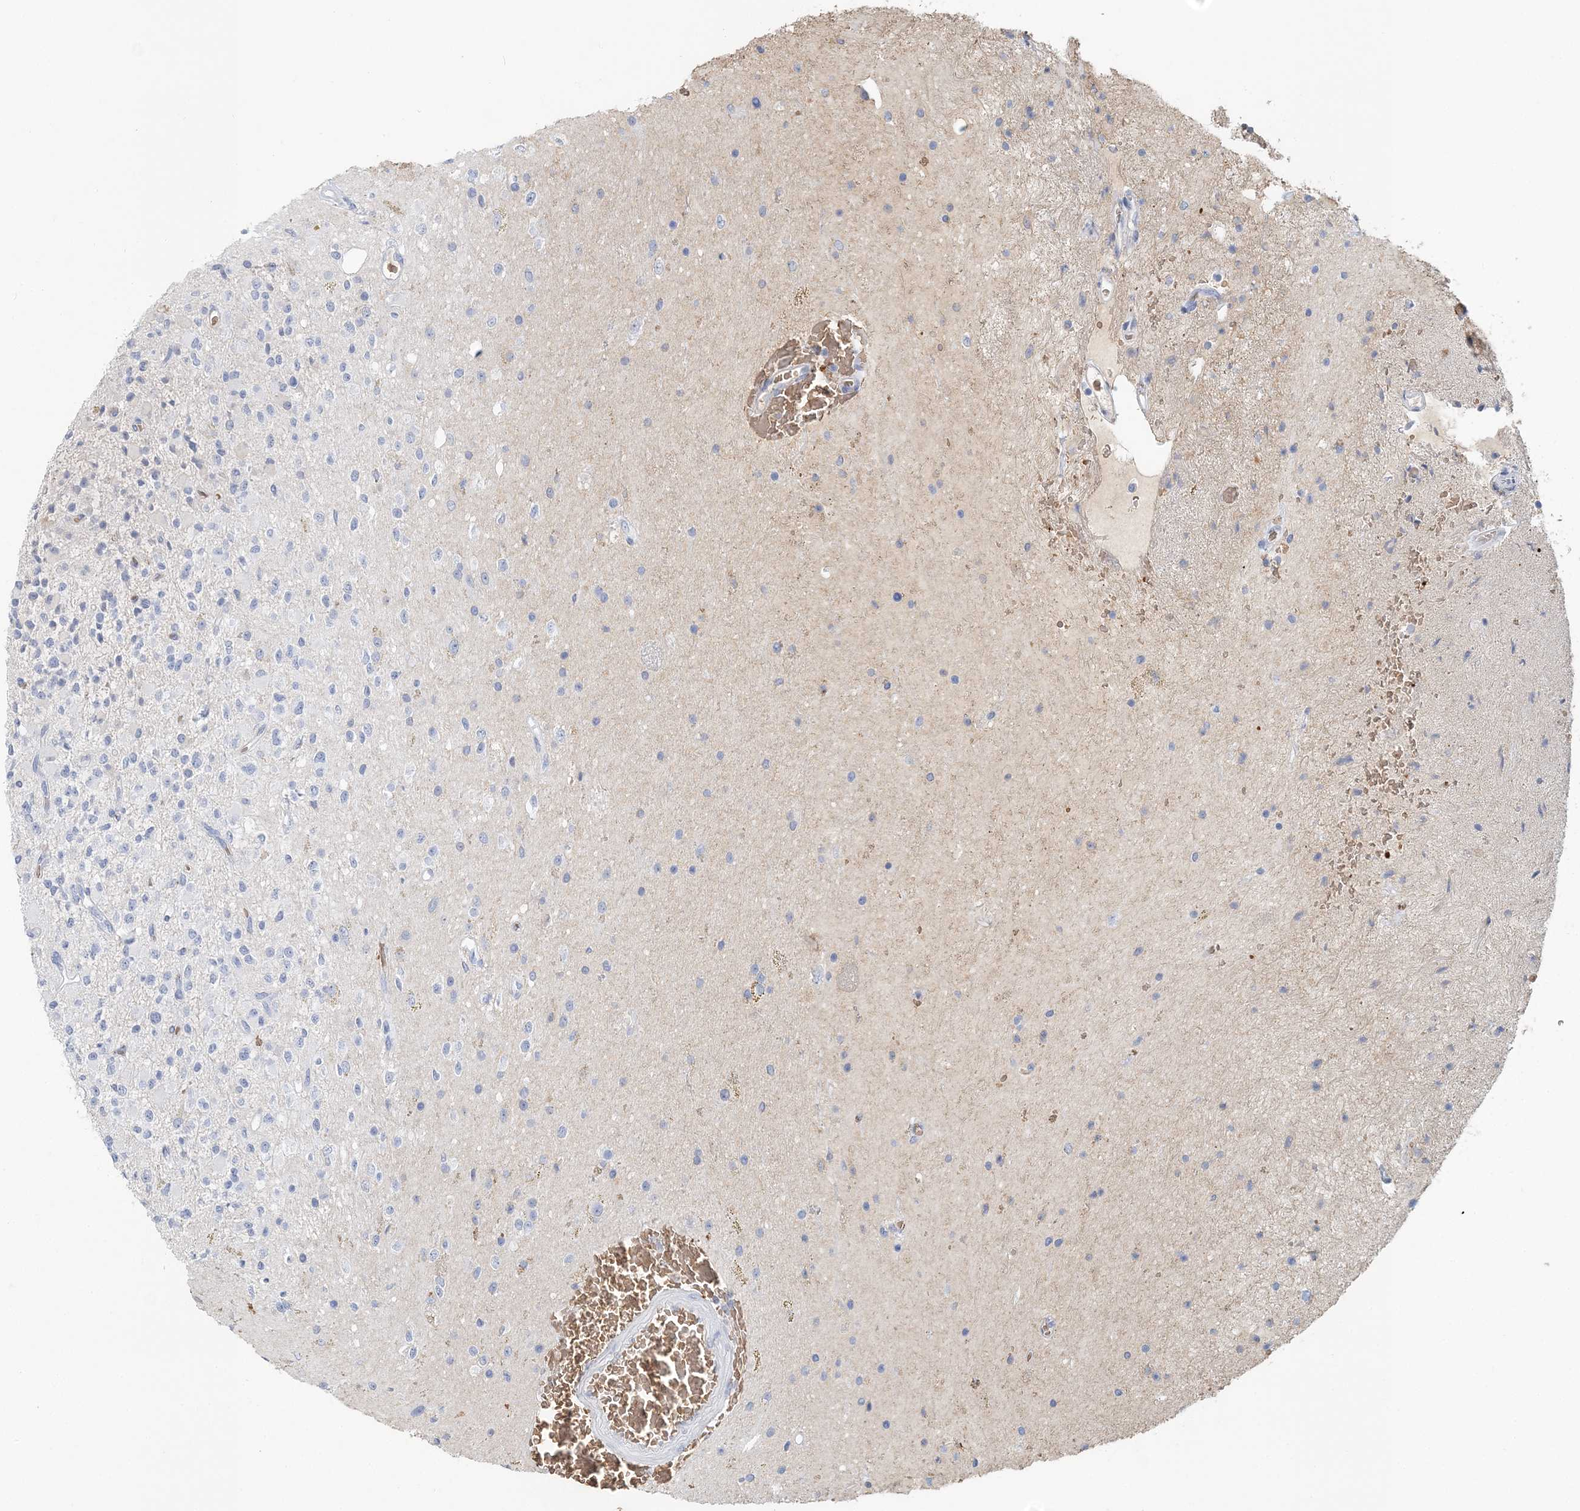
{"staining": {"intensity": "negative", "quantity": "none", "location": "none"}, "tissue": "glioma", "cell_type": "Tumor cells", "image_type": "cancer", "snomed": [{"axis": "morphology", "description": "Glioma, malignant, High grade"}, {"axis": "topography", "description": "Brain"}], "caption": "Immunohistochemistry (IHC) micrograph of human high-grade glioma (malignant) stained for a protein (brown), which reveals no positivity in tumor cells.", "gene": "HBD", "patient": {"sex": "male", "age": 34}}